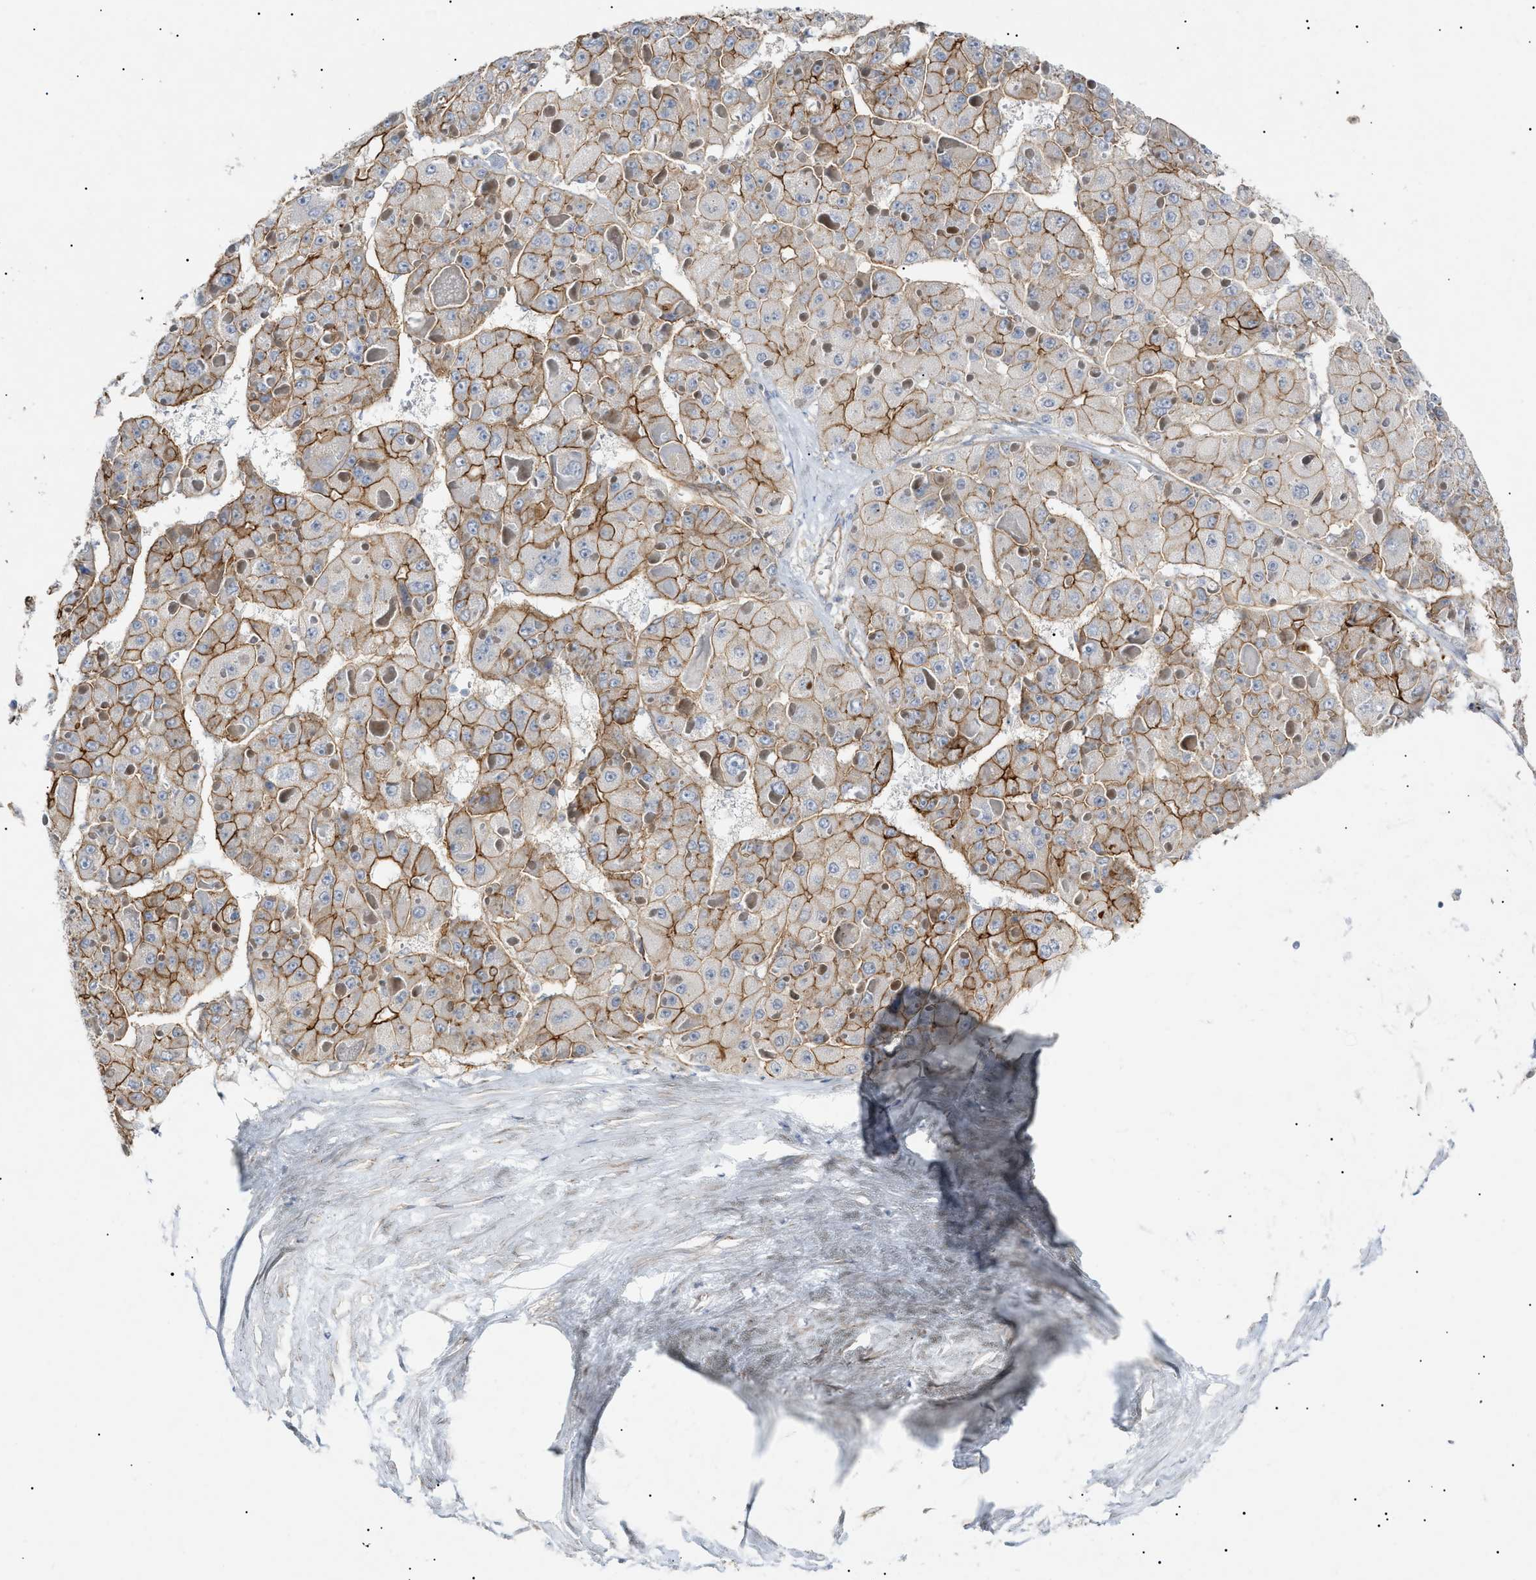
{"staining": {"intensity": "moderate", "quantity": ">75%", "location": "cytoplasmic/membranous"}, "tissue": "liver cancer", "cell_type": "Tumor cells", "image_type": "cancer", "snomed": [{"axis": "morphology", "description": "Carcinoma, Hepatocellular, NOS"}, {"axis": "topography", "description": "Liver"}], "caption": "Tumor cells demonstrate moderate cytoplasmic/membranous positivity in approximately >75% of cells in liver cancer.", "gene": "ZFHX2", "patient": {"sex": "female", "age": 73}}